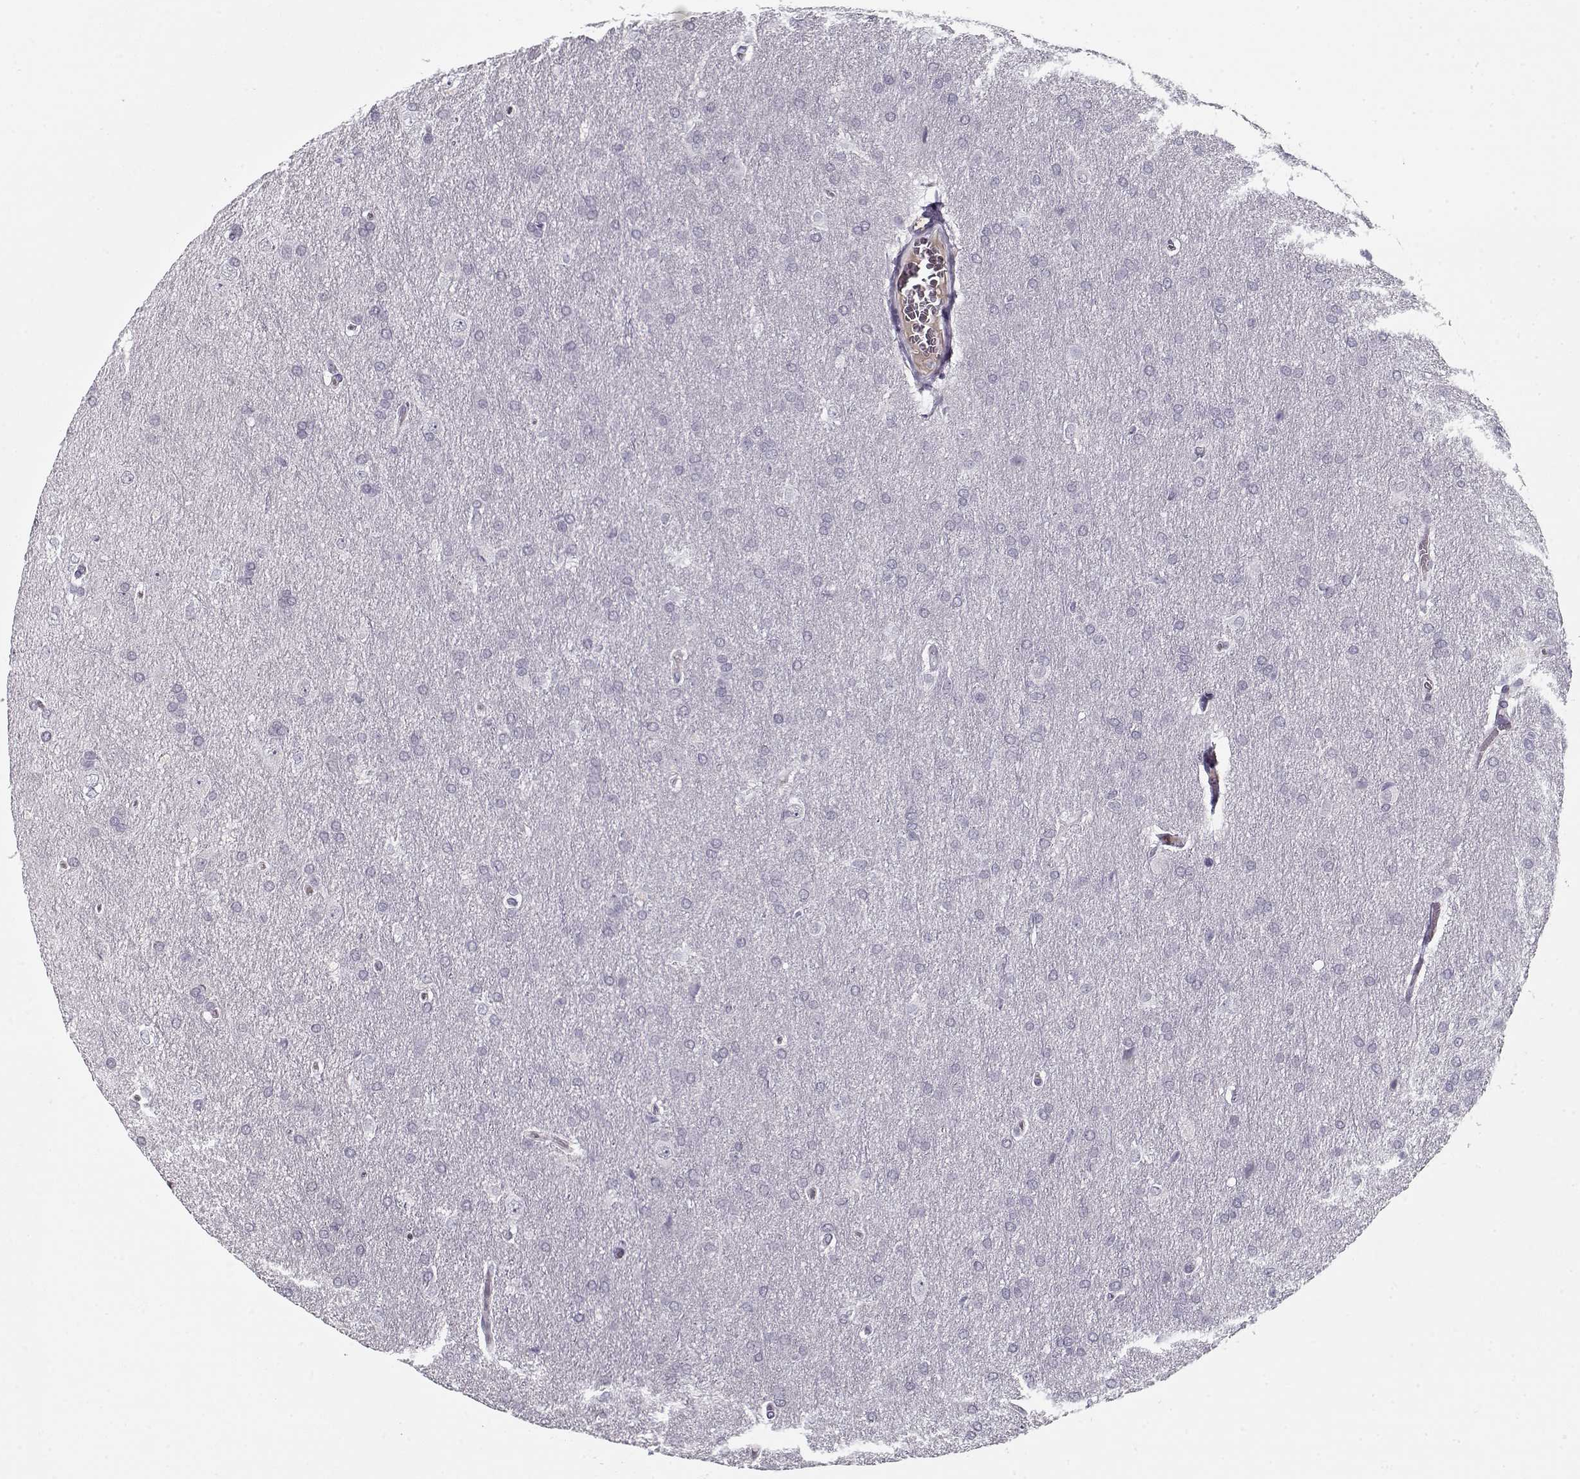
{"staining": {"intensity": "negative", "quantity": "none", "location": "none"}, "tissue": "glioma", "cell_type": "Tumor cells", "image_type": "cancer", "snomed": [{"axis": "morphology", "description": "Glioma, malignant, Low grade"}, {"axis": "topography", "description": "Brain"}], "caption": "Immunohistochemistry micrograph of malignant low-grade glioma stained for a protein (brown), which demonstrates no expression in tumor cells.", "gene": "SPACA9", "patient": {"sex": "female", "age": 32}}